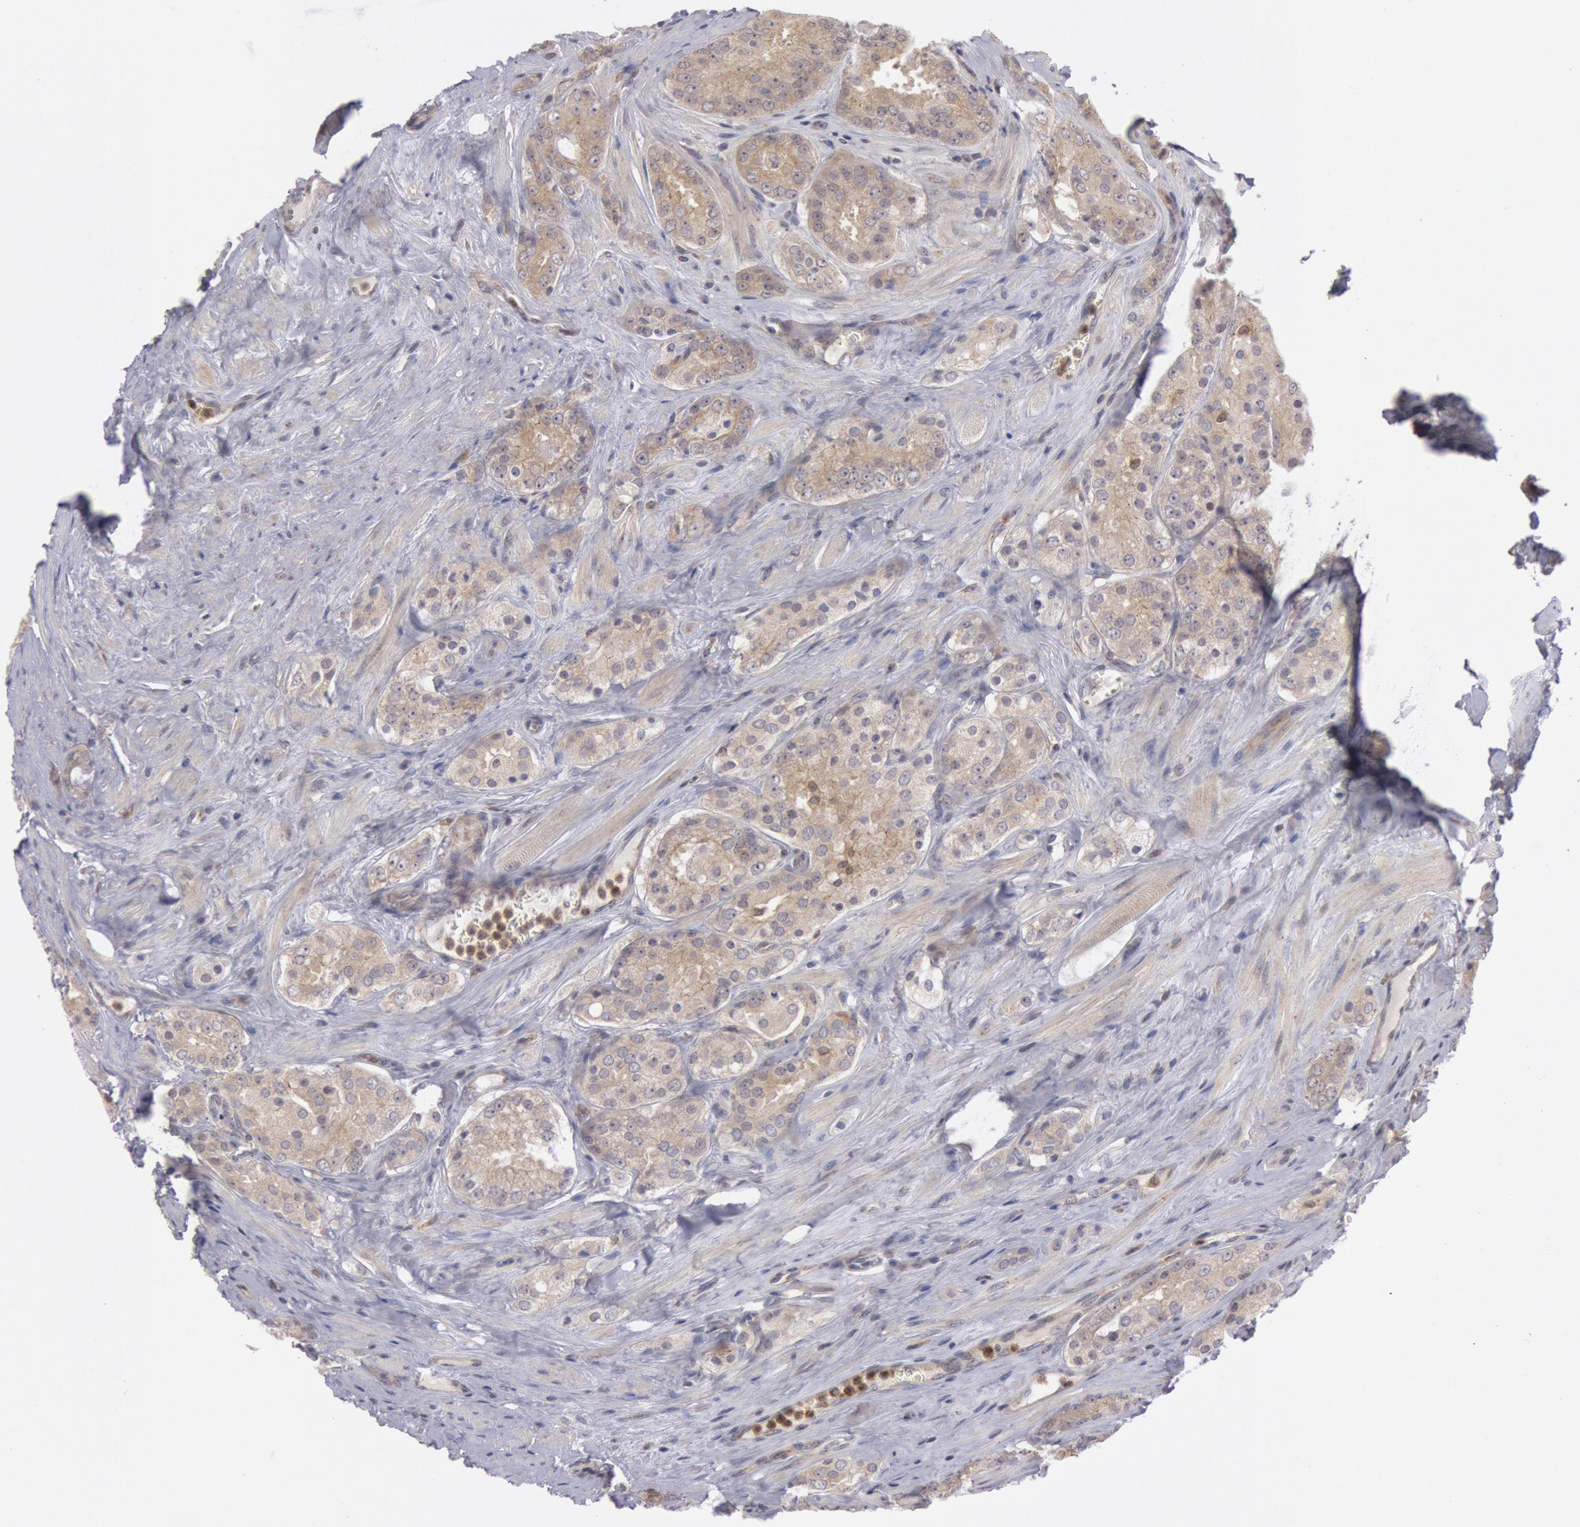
{"staining": {"intensity": "moderate", "quantity": ">75%", "location": "cytoplasmic/membranous"}, "tissue": "prostate cancer", "cell_type": "Tumor cells", "image_type": "cancer", "snomed": [{"axis": "morphology", "description": "Adenocarcinoma, Medium grade"}, {"axis": "topography", "description": "Prostate"}], "caption": "Prostate cancer stained for a protein reveals moderate cytoplasmic/membranous positivity in tumor cells. The protein of interest is stained brown, and the nuclei are stained in blue (DAB IHC with brightfield microscopy, high magnification).", "gene": "PLA2G6", "patient": {"sex": "male", "age": 60}}